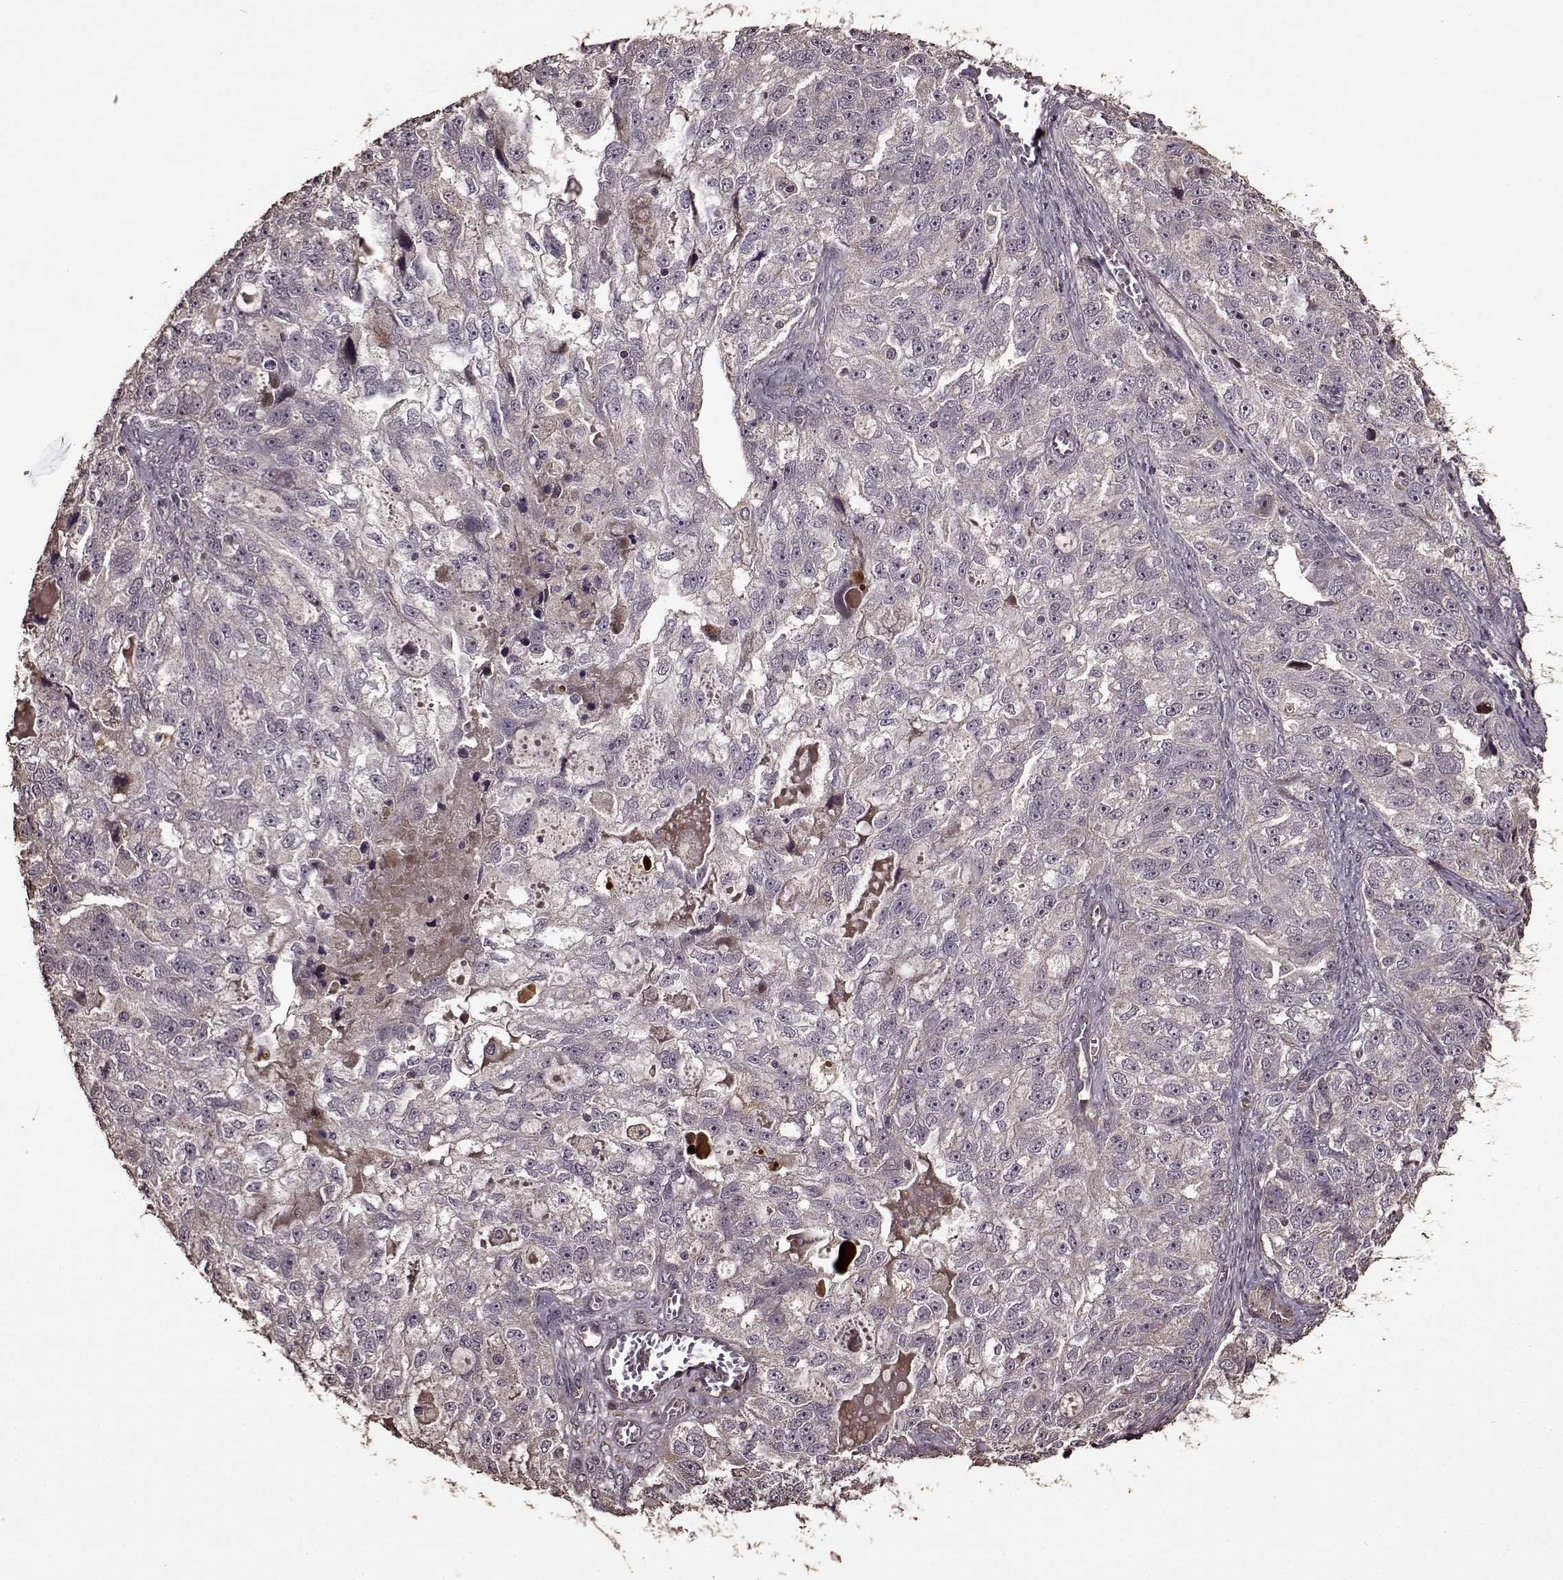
{"staining": {"intensity": "negative", "quantity": "none", "location": "none"}, "tissue": "ovarian cancer", "cell_type": "Tumor cells", "image_type": "cancer", "snomed": [{"axis": "morphology", "description": "Cystadenocarcinoma, serous, NOS"}, {"axis": "topography", "description": "Ovary"}], "caption": "Tumor cells are negative for protein expression in human ovarian cancer (serous cystadenocarcinoma). (Brightfield microscopy of DAB immunohistochemistry at high magnification).", "gene": "FBXW11", "patient": {"sex": "female", "age": 51}}